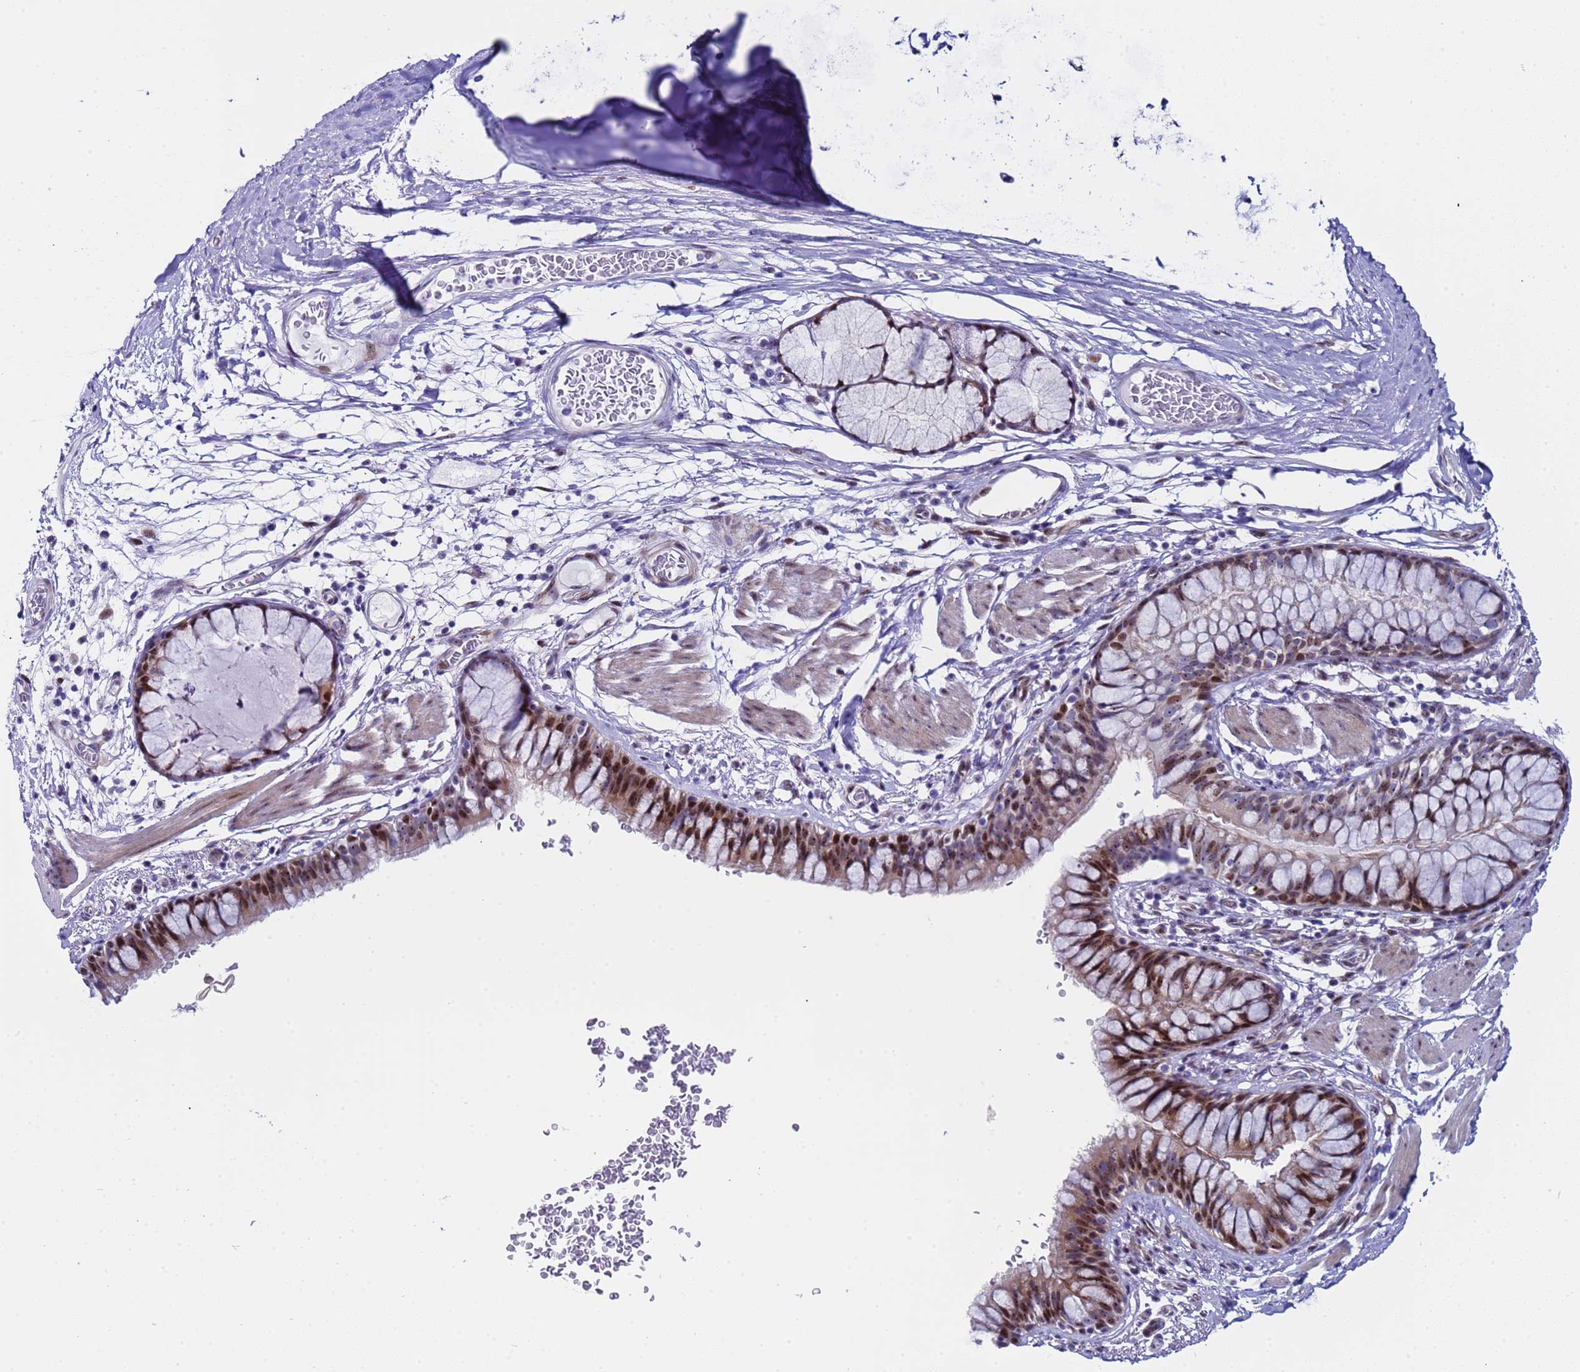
{"staining": {"intensity": "moderate", "quantity": "25%-75%", "location": "cytoplasmic/membranous,nuclear"}, "tissue": "bronchus", "cell_type": "Respiratory epithelial cells", "image_type": "normal", "snomed": [{"axis": "morphology", "description": "Normal tissue, NOS"}, {"axis": "topography", "description": "Cartilage tissue"}, {"axis": "topography", "description": "Bronchus"}], "caption": "Immunohistochemical staining of normal bronchus shows medium levels of moderate cytoplasmic/membranous,nuclear expression in approximately 25%-75% of respiratory epithelial cells. The protein of interest is stained brown, and the nuclei are stained in blue (DAB IHC with brightfield microscopy, high magnification).", "gene": "POP5", "patient": {"sex": "female", "age": 36}}